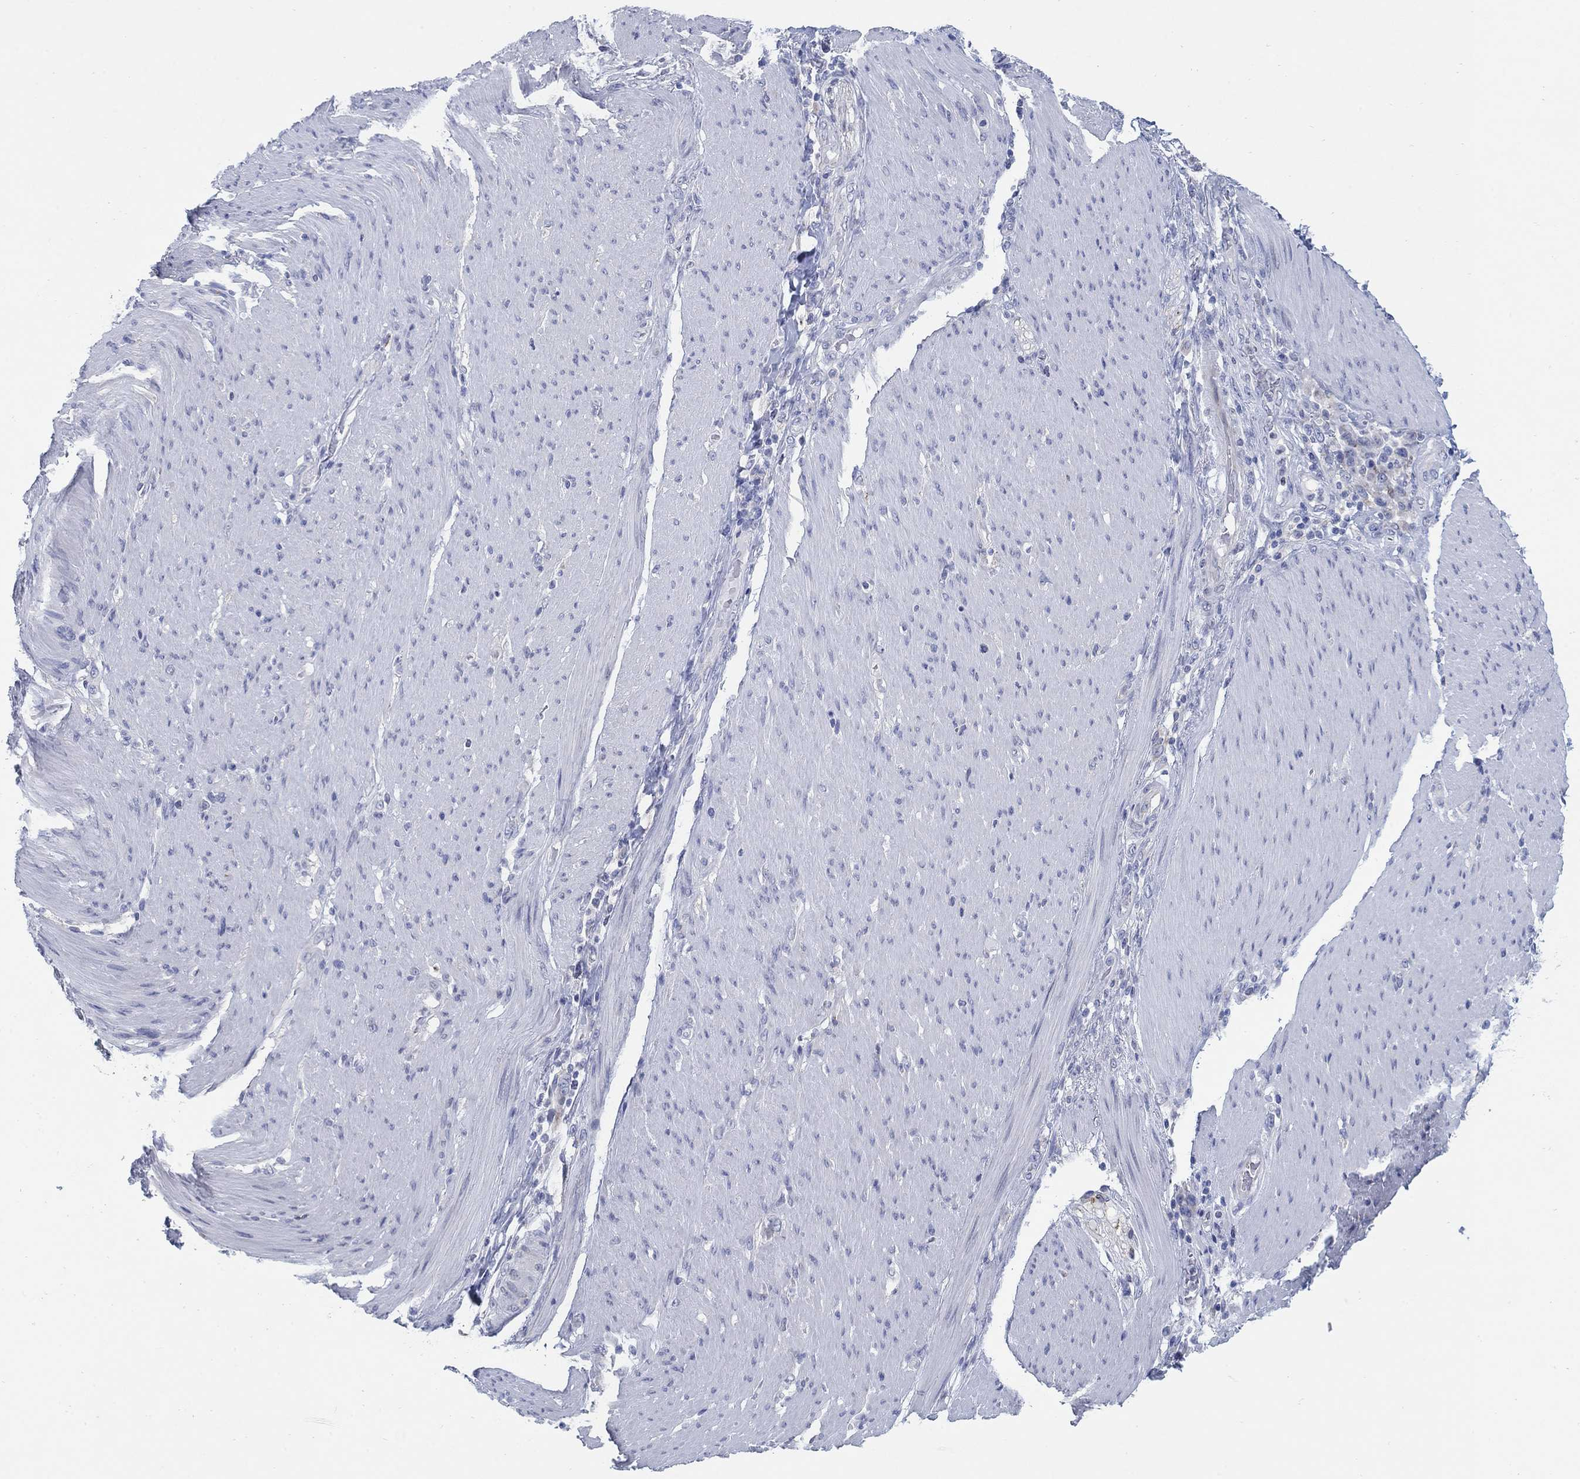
{"staining": {"intensity": "negative", "quantity": "none", "location": "none"}, "tissue": "stomach cancer", "cell_type": "Tumor cells", "image_type": "cancer", "snomed": [{"axis": "morphology", "description": "Adenocarcinoma, NOS"}, {"axis": "topography", "description": "Stomach"}], "caption": "Protein analysis of stomach adenocarcinoma shows no significant staining in tumor cells. (IHC, brightfield microscopy, high magnification).", "gene": "SCCPDH", "patient": {"sex": "female", "age": 79}}